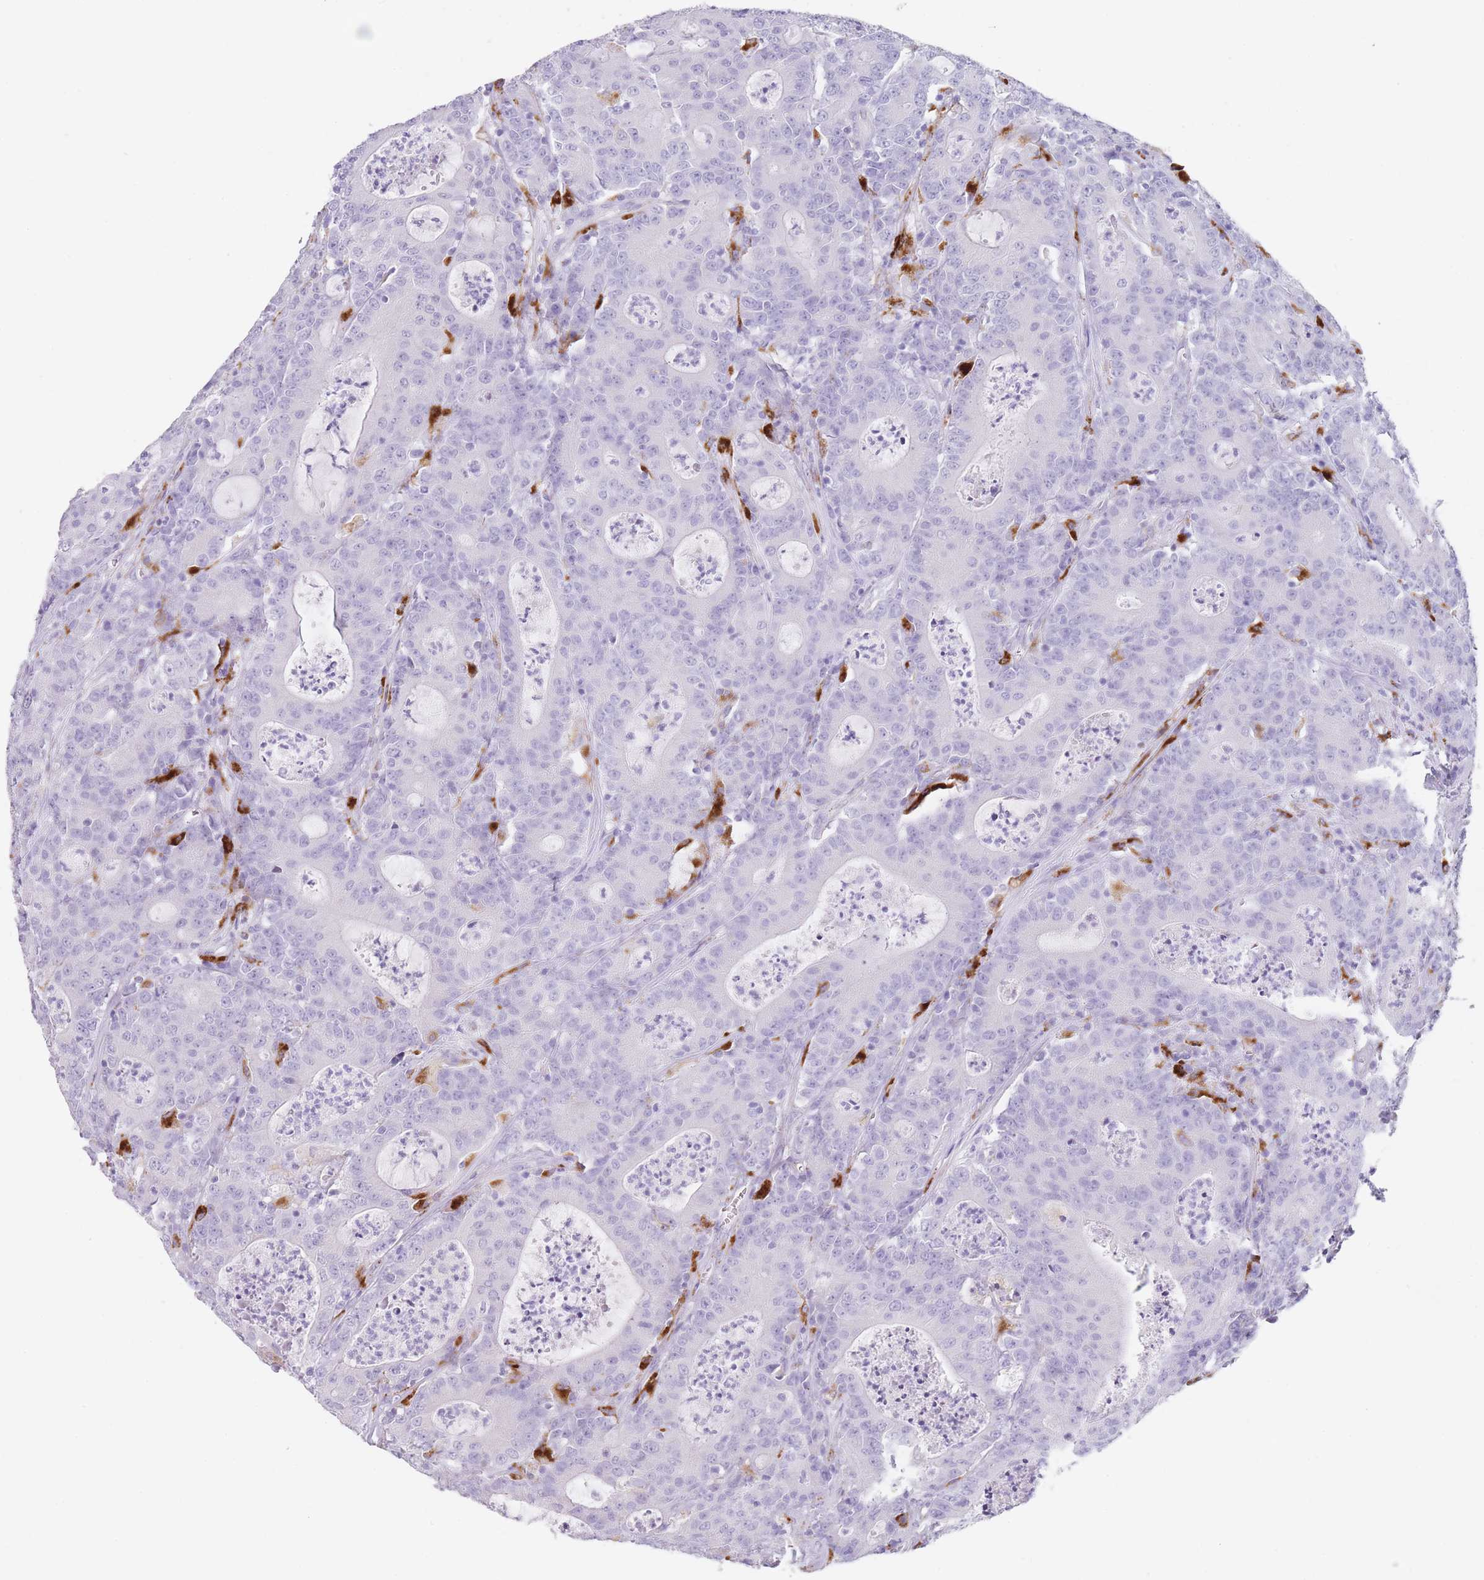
{"staining": {"intensity": "negative", "quantity": "none", "location": "none"}, "tissue": "colorectal cancer", "cell_type": "Tumor cells", "image_type": "cancer", "snomed": [{"axis": "morphology", "description": "Adenocarcinoma, NOS"}, {"axis": "topography", "description": "Colon"}], "caption": "This is an IHC histopathology image of human adenocarcinoma (colorectal). There is no expression in tumor cells.", "gene": "RHO", "patient": {"sex": "male", "age": 83}}